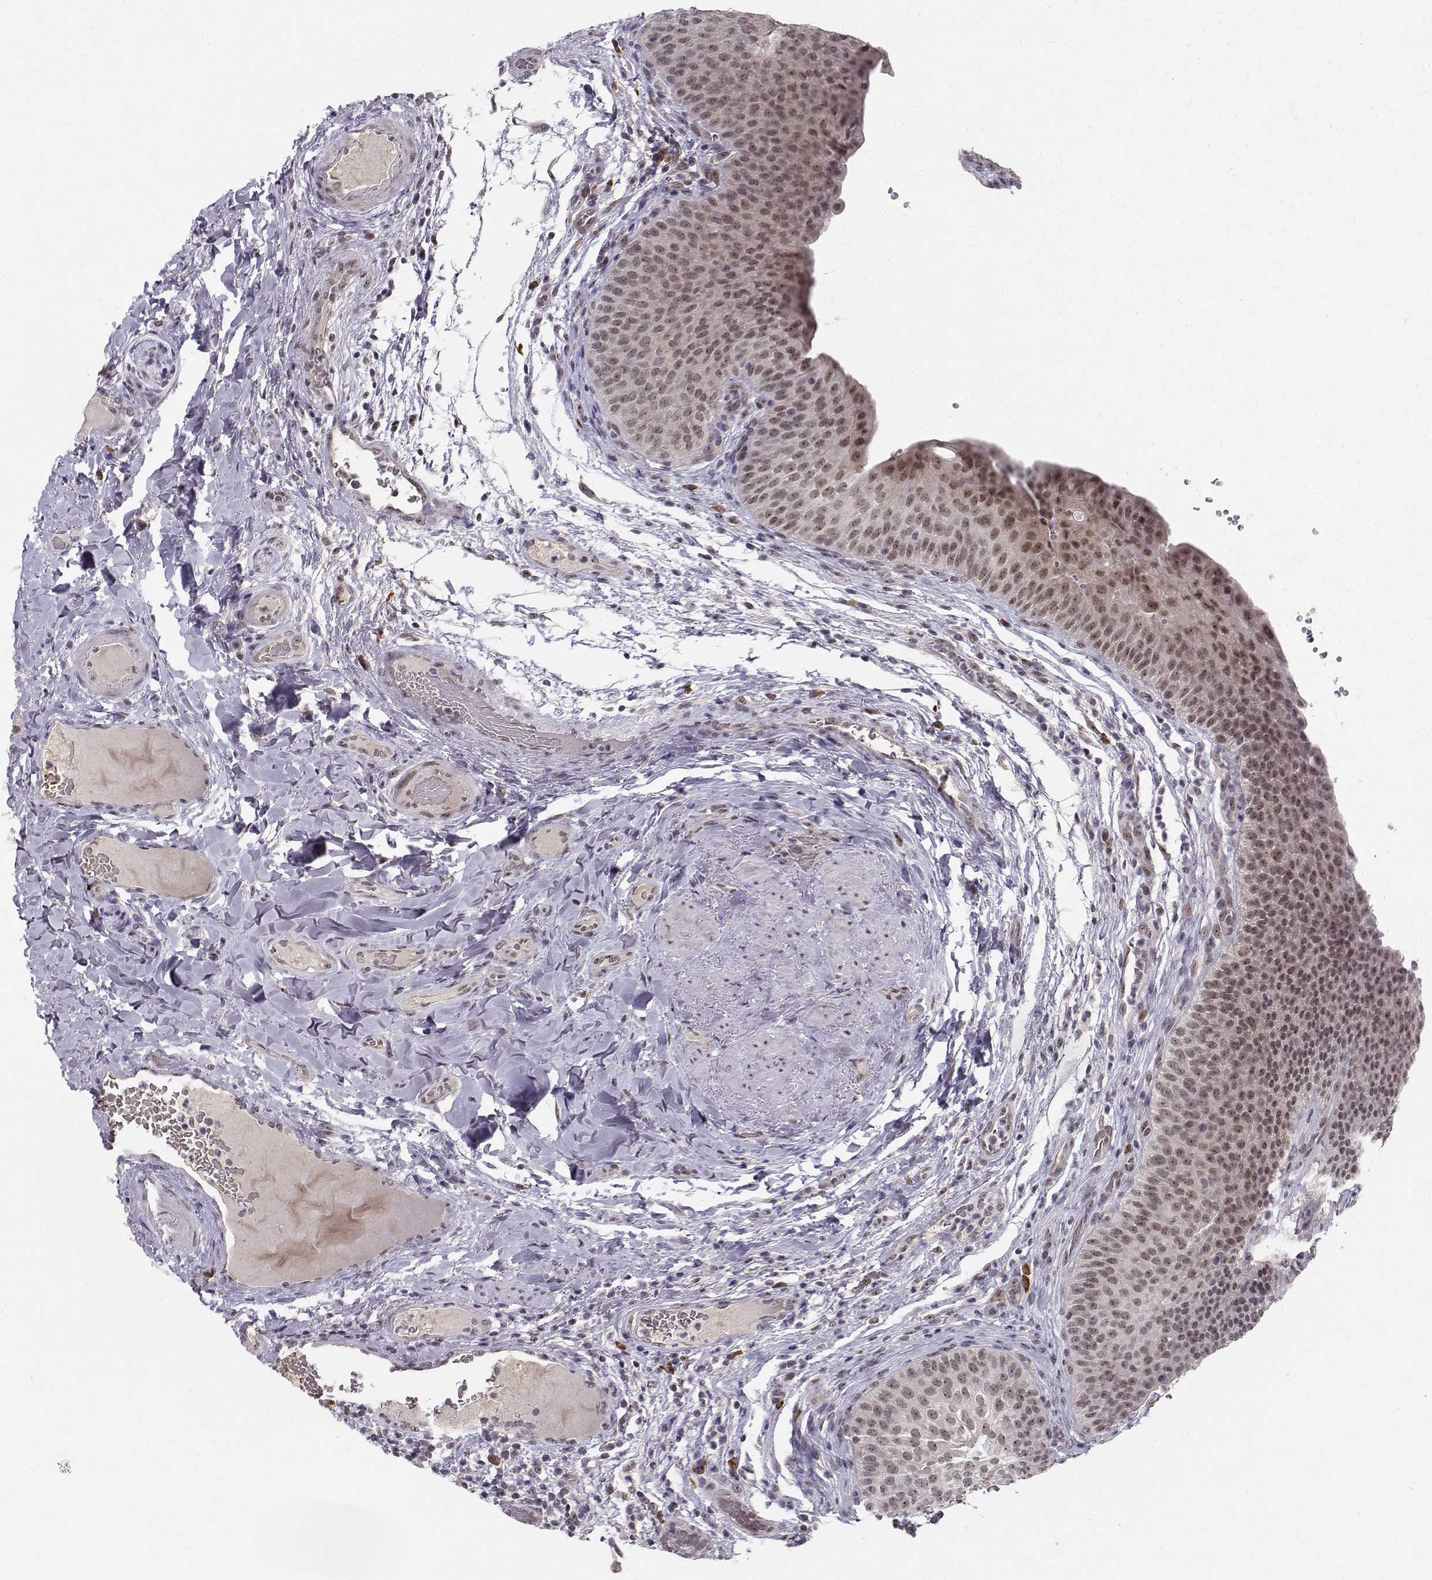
{"staining": {"intensity": "weak", "quantity": "25%-75%", "location": "cytoplasmic/membranous,nuclear"}, "tissue": "urinary bladder", "cell_type": "Urothelial cells", "image_type": "normal", "snomed": [{"axis": "morphology", "description": "Normal tissue, NOS"}, {"axis": "topography", "description": "Urinary bladder"}], "caption": "A high-resolution image shows IHC staining of unremarkable urinary bladder, which exhibits weak cytoplasmic/membranous,nuclear expression in about 25%-75% of urothelial cells.", "gene": "RPP38", "patient": {"sex": "male", "age": 66}}